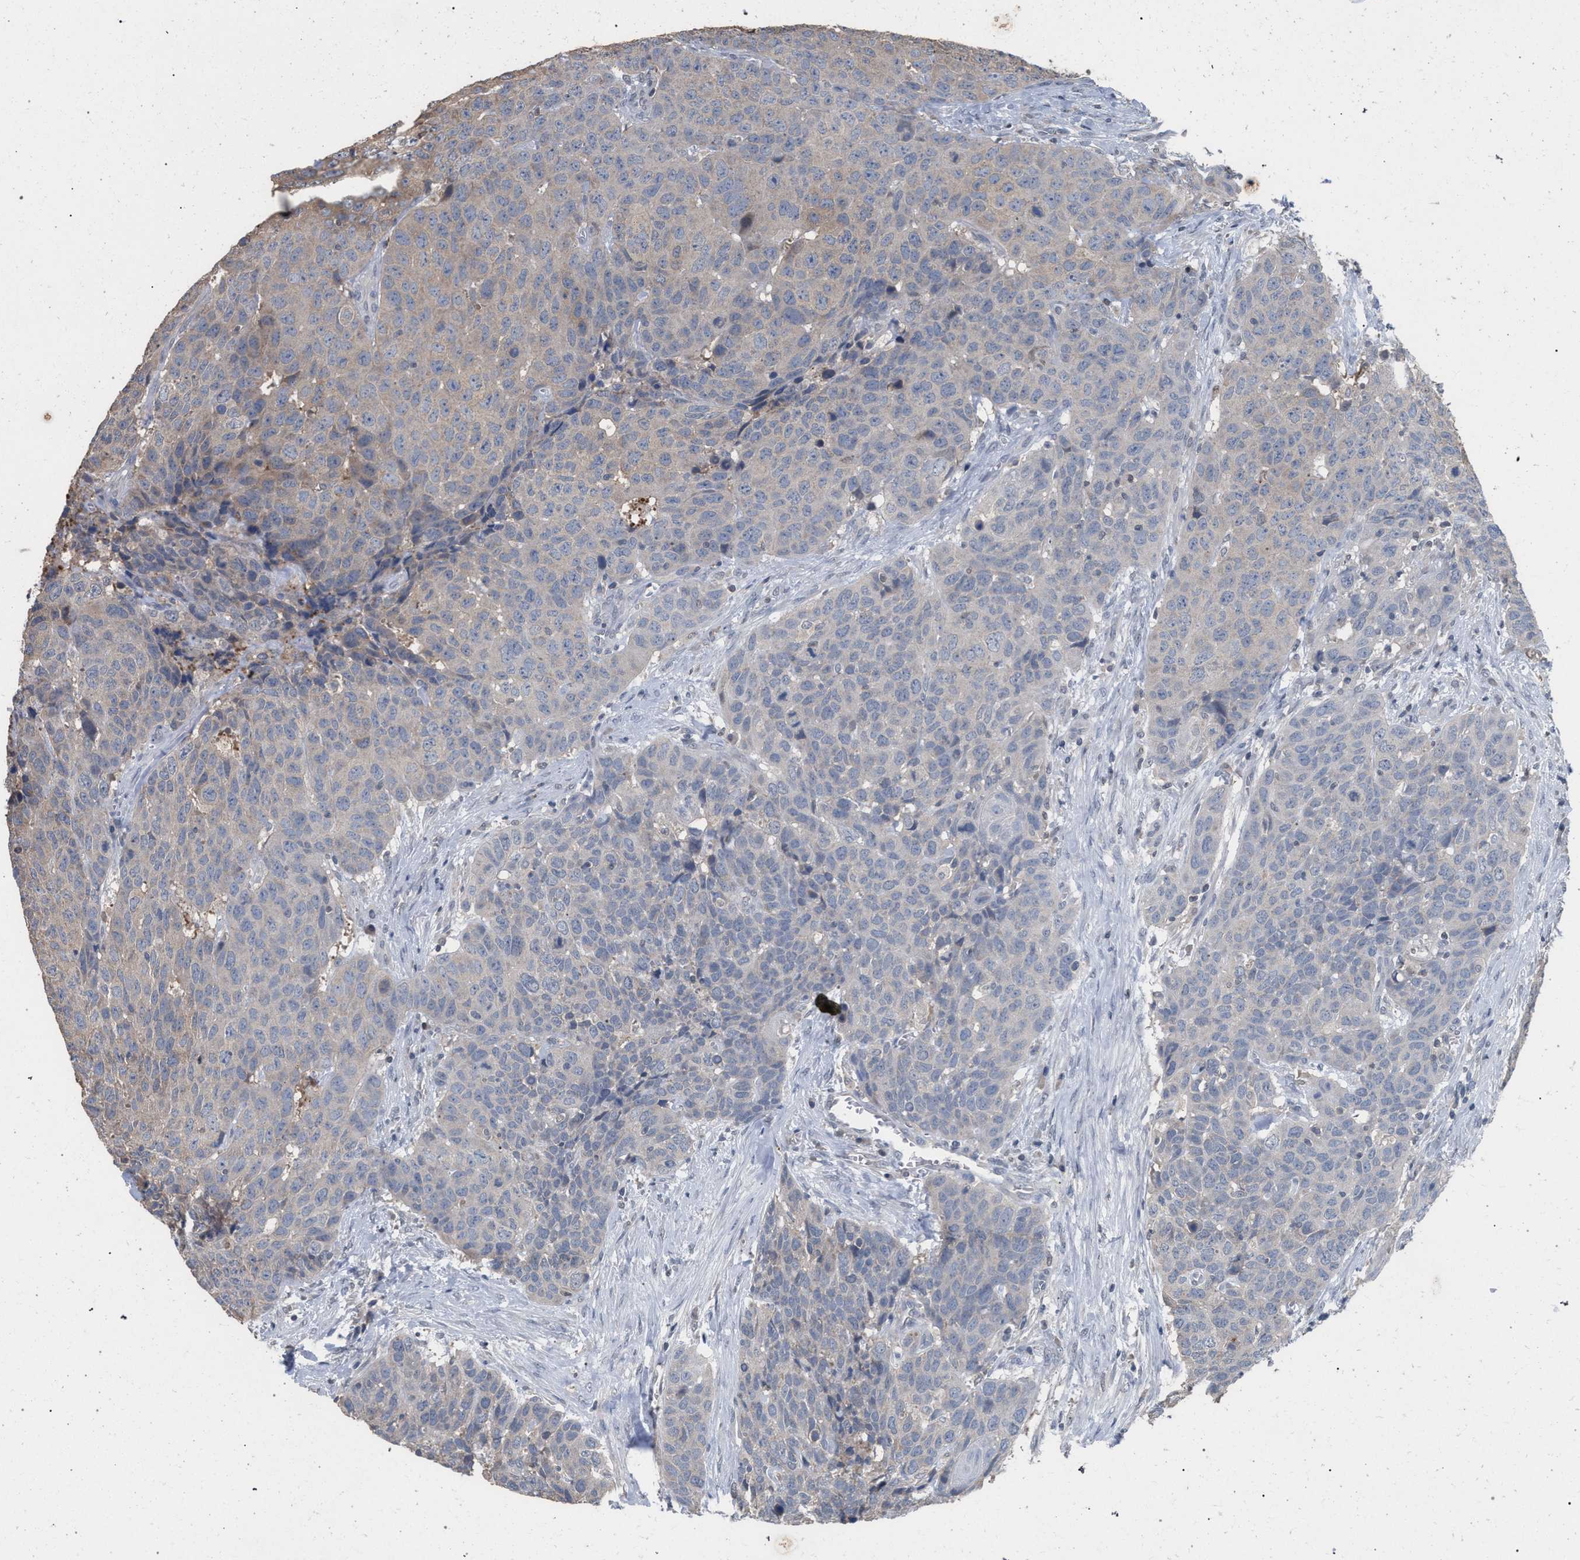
{"staining": {"intensity": "negative", "quantity": "none", "location": "none"}, "tissue": "head and neck cancer", "cell_type": "Tumor cells", "image_type": "cancer", "snomed": [{"axis": "morphology", "description": "Squamous cell carcinoma, NOS"}, {"axis": "topography", "description": "Head-Neck"}], "caption": "DAB (3,3'-diaminobenzidine) immunohistochemical staining of head and neck cancer demonstrates no significant positivity in tumor cells.", "gene": "TECPR1", "patient": {"sex": "male", "age": 66}}